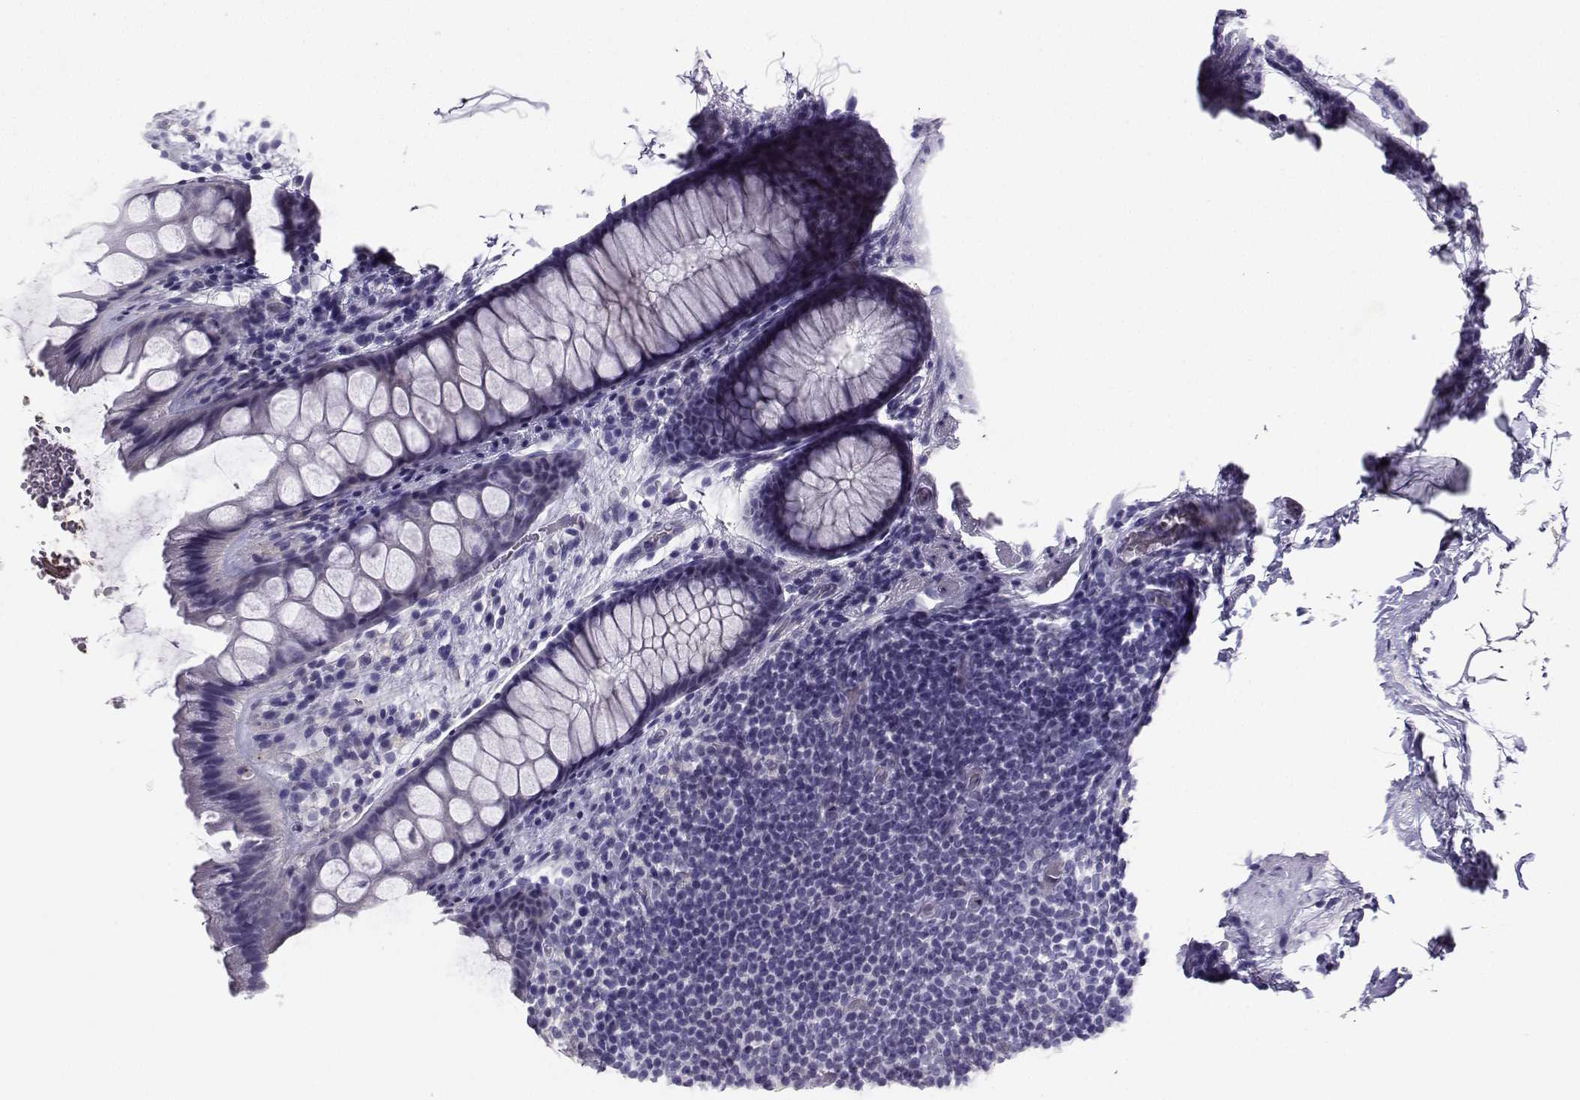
{"staining": {"intensity": "negative", "quantity": "none", "location": "none"}, "tissue": "rectum", "cell_type": "Glandular cells", "image_type": "normal", "snomed": [{"axis": "morphology", "description": "Normal tissue, NOS"}, {"axis": "topography", "description": "Rectum"}], "caption": "This photomicrograph is of normal rectum stained with immunohistochemistry to label a protein in brown with the nuclei are counter-stained blue. There is no positivity in glandular cells.", "gene": "TBR1", "patient": {"sex": "female", "age": 62}}